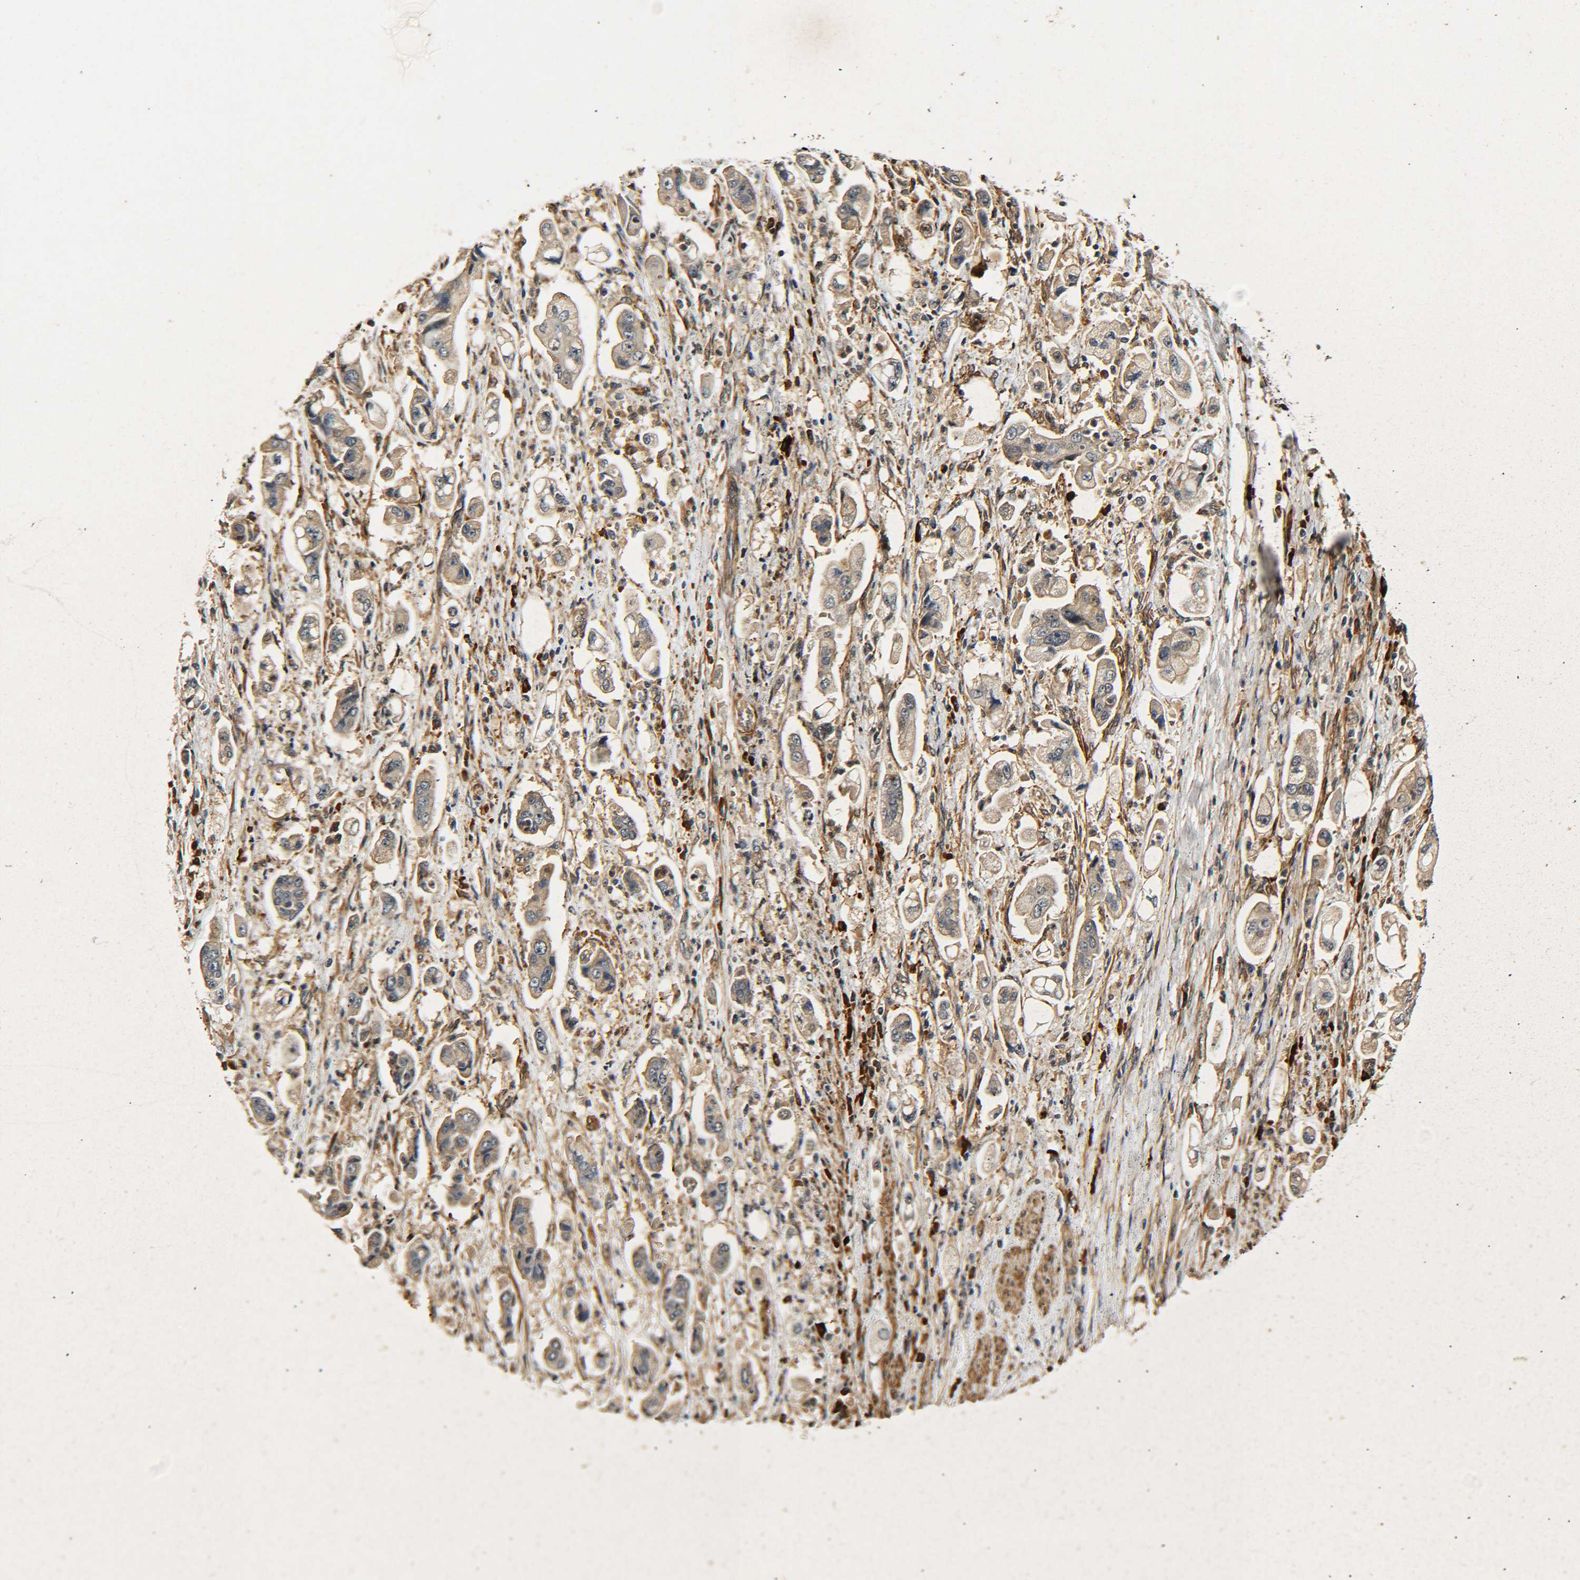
{"staining": {"intensity": "weak", "quantity": ">75%", "location": "cytoplasmic/membranous"}, "tissue": "stomach cancer", "cell_type": "Tumor cells", "image_type": "cancer", "snomed": [{"axis": "morphology", "description": "Adenocarcinoma, NOS"}, {"axis": "topography", "description": "Stomach"}], "caption": "This histopathology image displays stomach cancer (adenocarcinoma) stained with IHC to label a protein in brown. The cytoplasmic/membranous of tumor cells show weak positivity for the protein. Nuclei are counter-stained blue.", "gene": "MEIS1", "patient": {"sex": "male", "age": 62}}